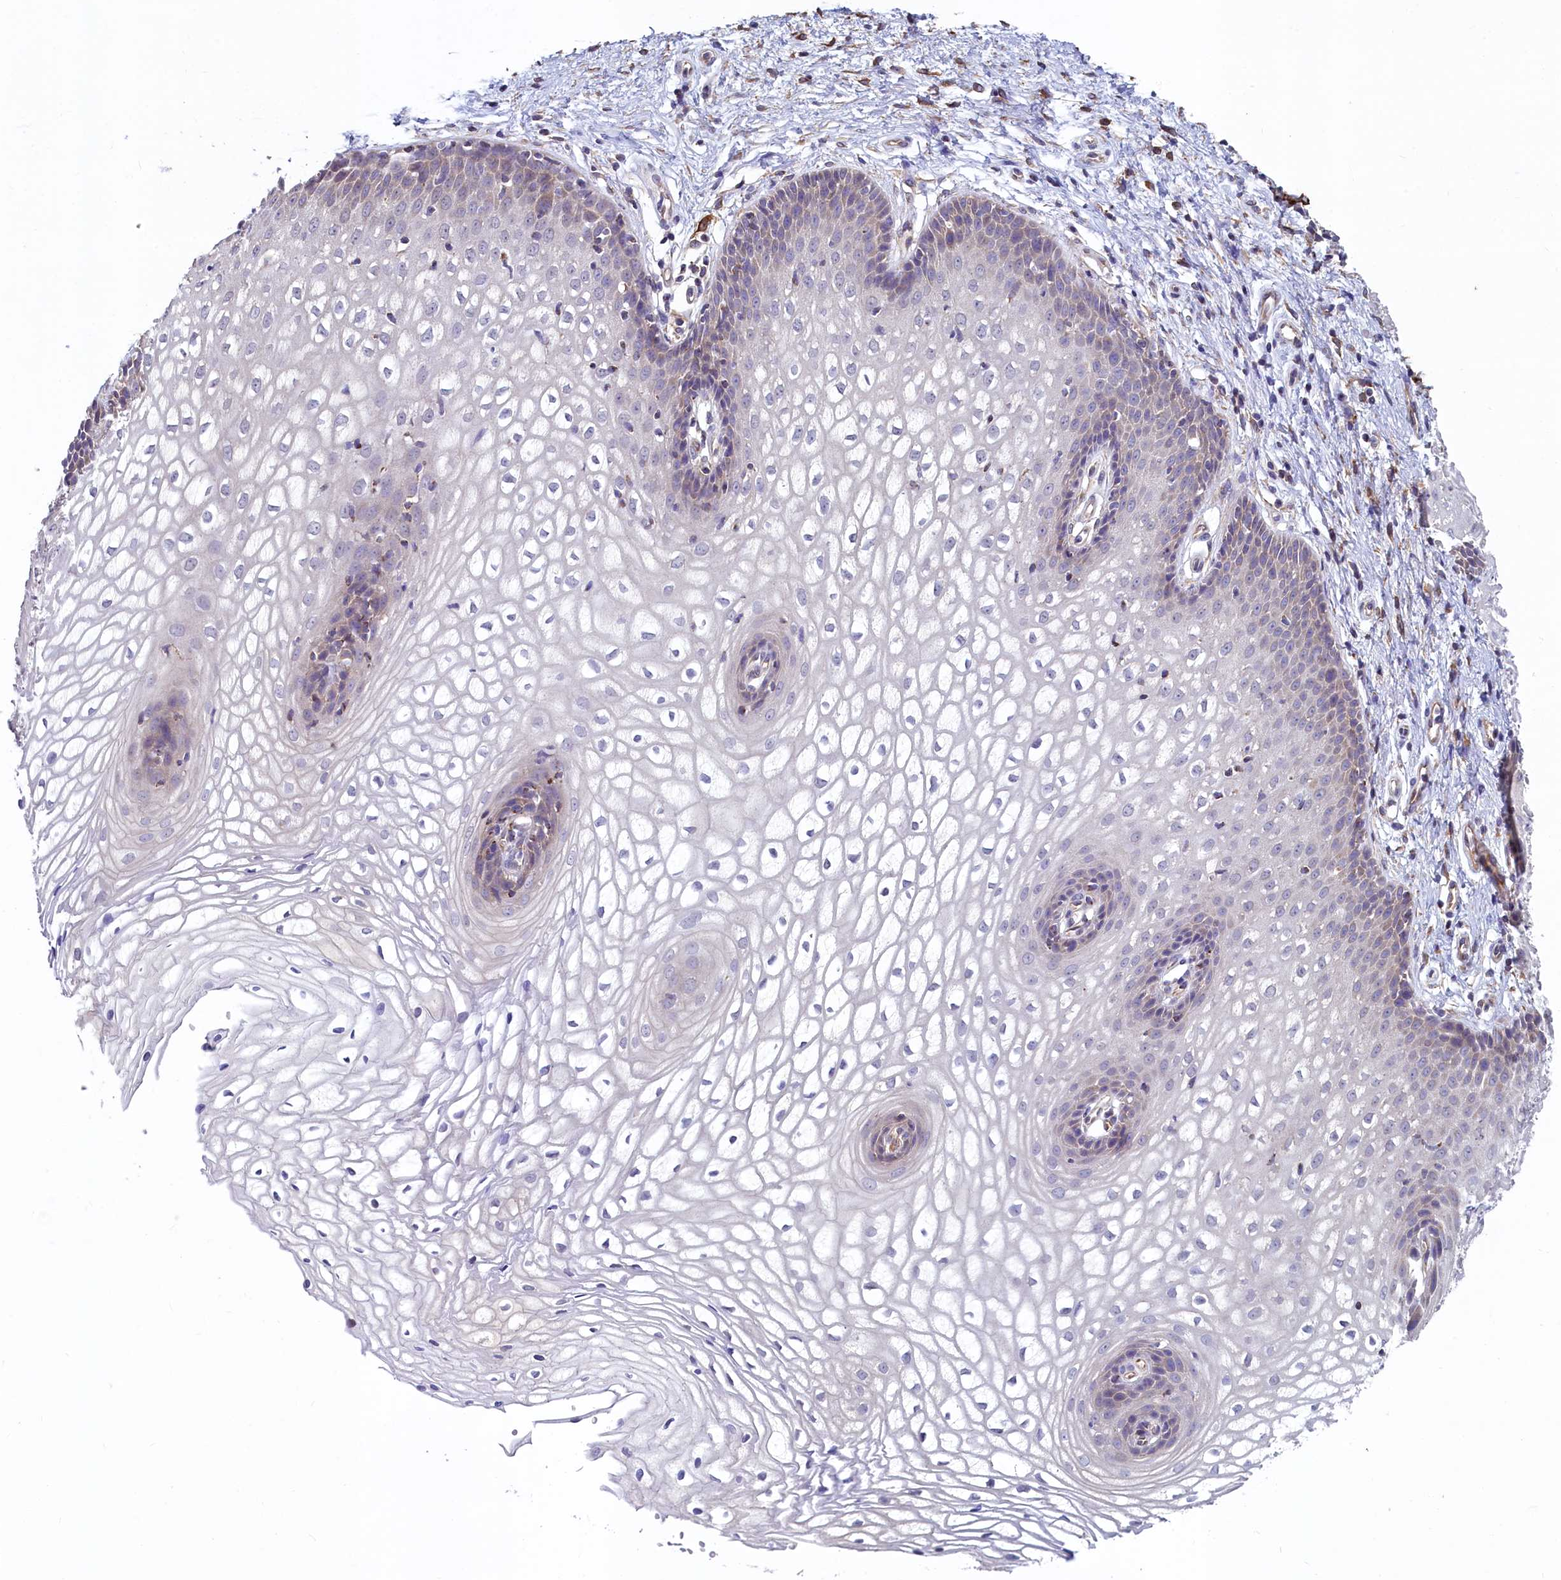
{"staining": {"intensity": "negative", "quantity": "none", "location": "none"}, "tissue": "vagina", "cell_type": "Squamous epithelial cells", "image_type": "normal", "snomed": [{"axis": "morphology", "description": "Normal tissue, NOS"}, {"axis": "topography", "description": "Vagina"}], "caption": "High power microscopy histopathology image of an immunohistochemistry (IHC) photomicrograph of unremarkable vagina, revealing no significant expression in squamous epithelial cells.", "gene": "SPATA2L", "patient": {"sex": "female", "age": 34}}